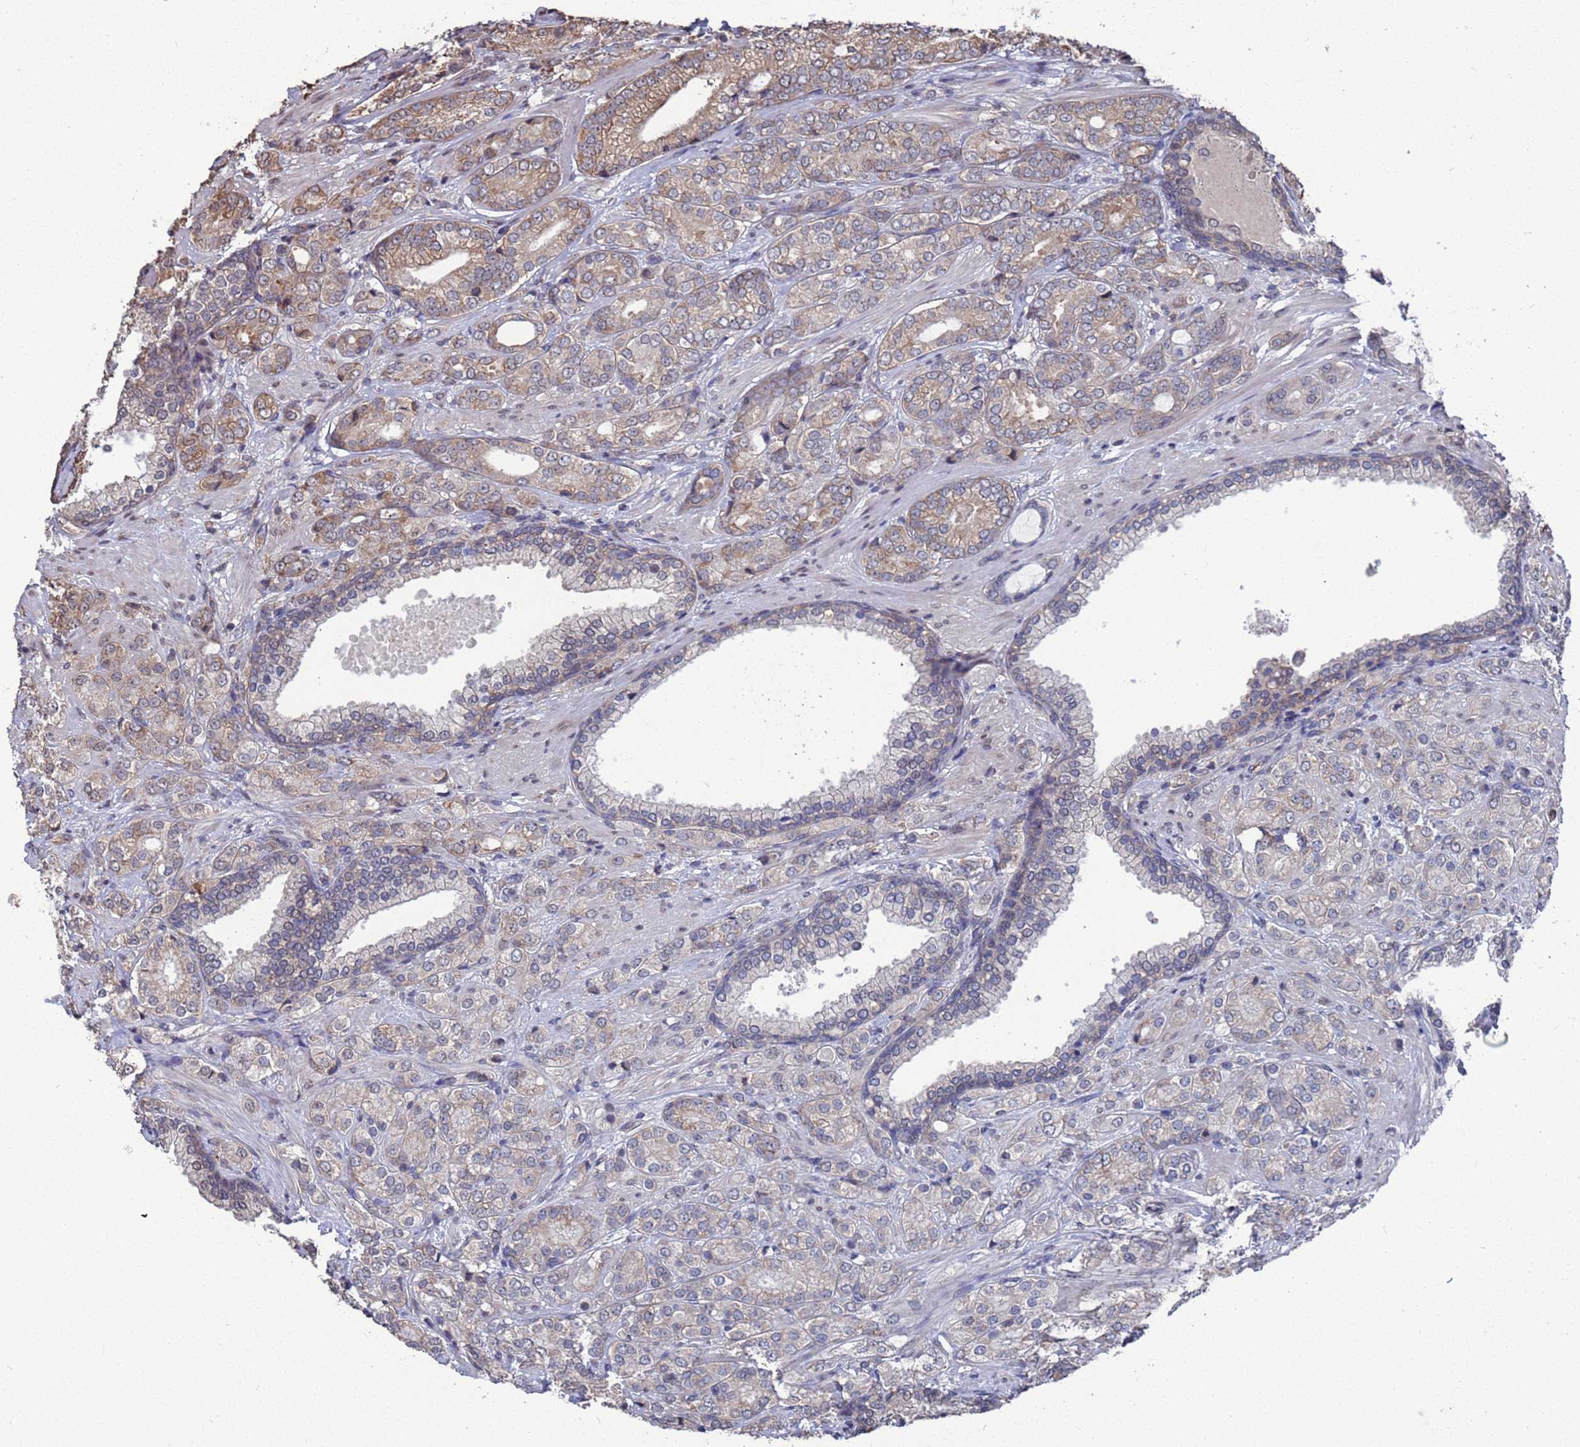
{"staining": {"intensity": "moderate", "quantity": "25%-75%", "location": "cytoplasmic/membranous"}, "tissue": "prostate cancer", "cell_type": "Tumor cells", "image_type": "cancer", "snomed": [{"axis": "morphology", "description": "Adenocarcinoma, High grade"}, {"axis": "topography", "description": "Prostate"}], "caption": "IHC (DAB) staining of prostate cancer displays moderate cytoplasmic/membranous protein expression in about 25%-75% of tumor cells.", "gene": "CFAP119", "patient": {"sex": "male", "age": 60}}